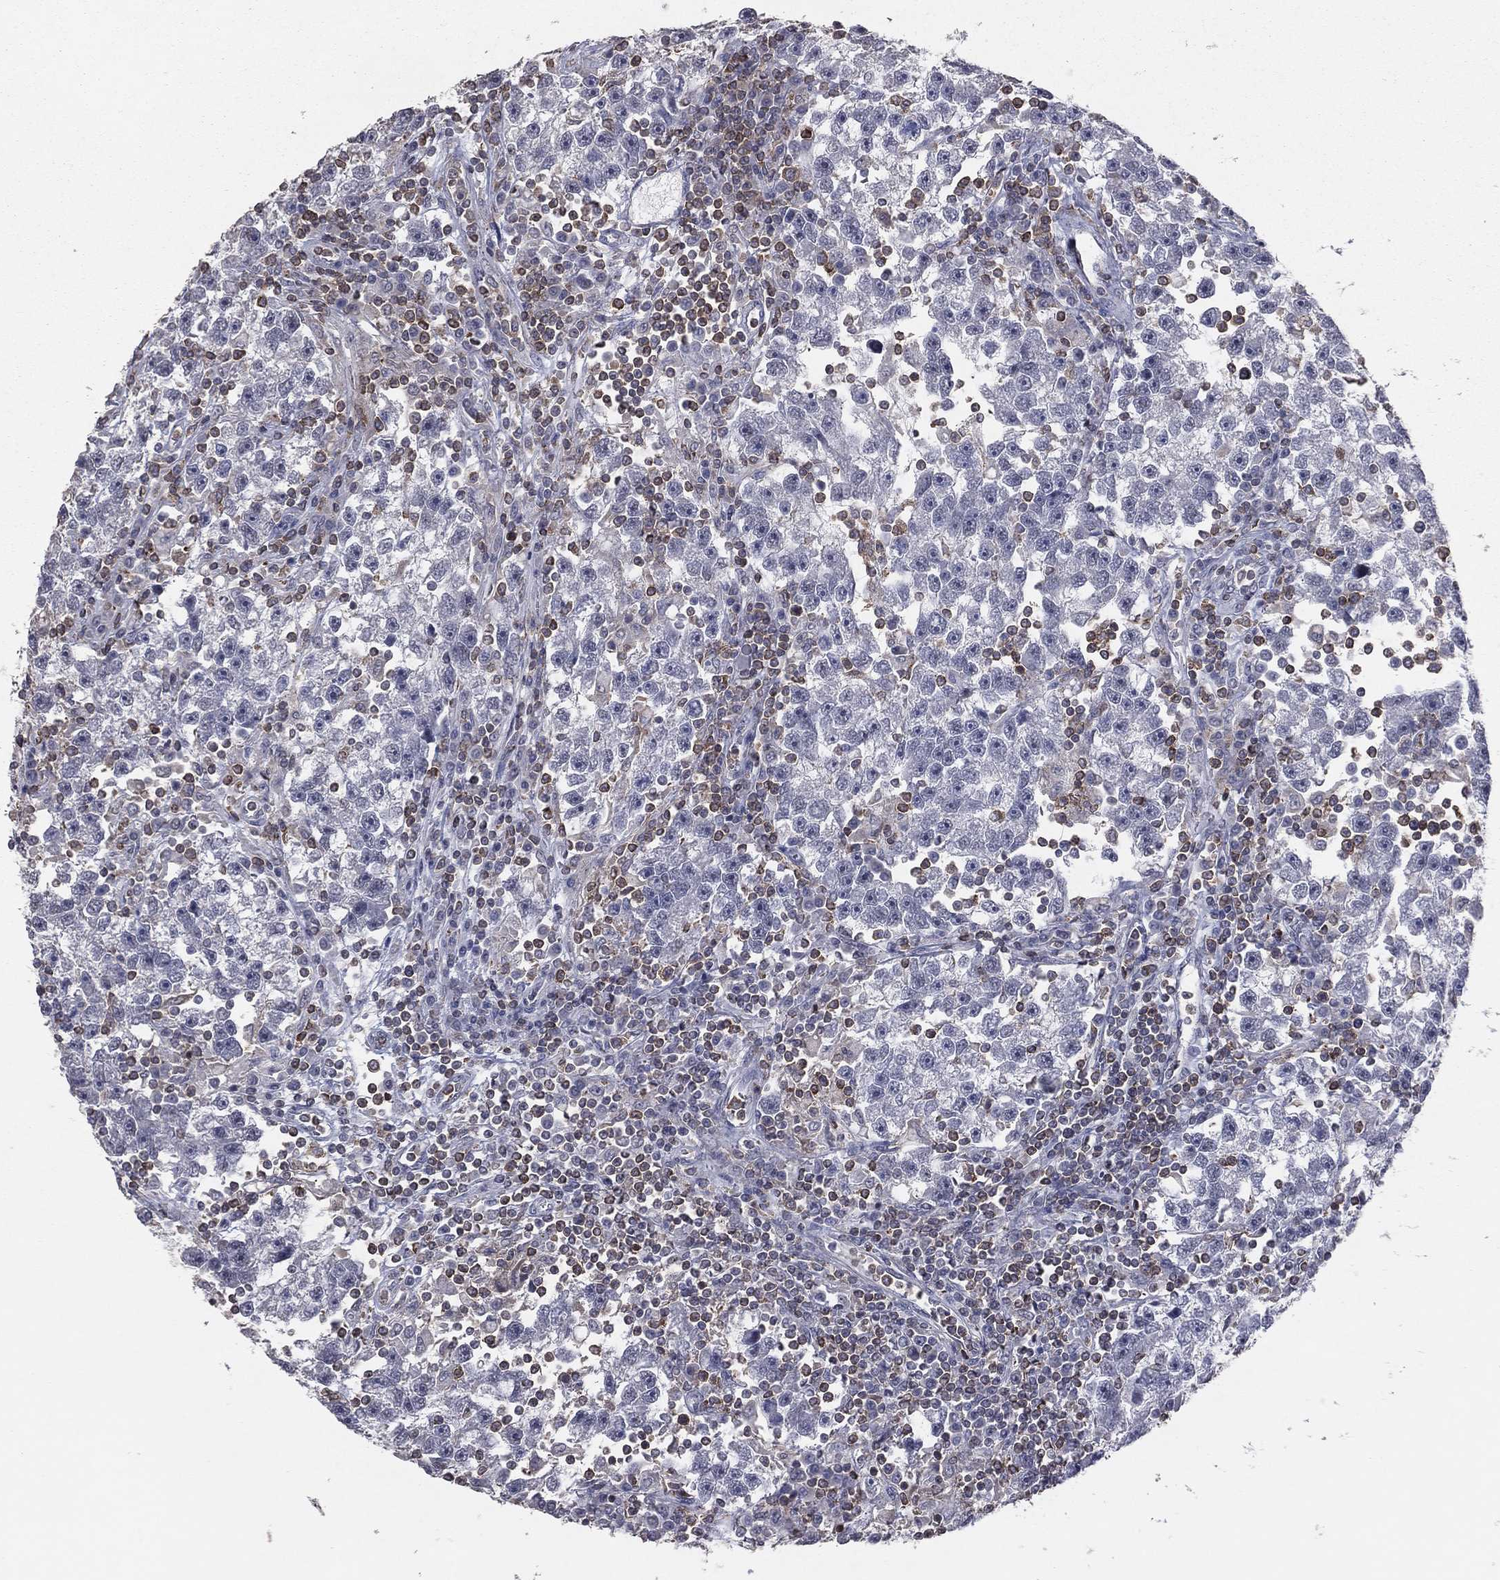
{"staining": {"intensity": "negative", "quantity": "none", "location": "none"}, "tissue": "testis cancer", "cell_type": "Tumor cells", "image_type": "cancer", "snomed": [{"axis": "morphology", "description": "Seminoma, NOS"}, {"axis": "topography", "description": "Testis"}], "caption": "A high-resolution photomicrograph shows immunohistochemistry (IHC) staining of testis cancer, which exhibits no significant positivity in tumor cells. (Brightfield microscopy of DAB IHC at high magnification).", "gene": "PSTPIP1", "patient": {"sex": "male", "age": 47}}